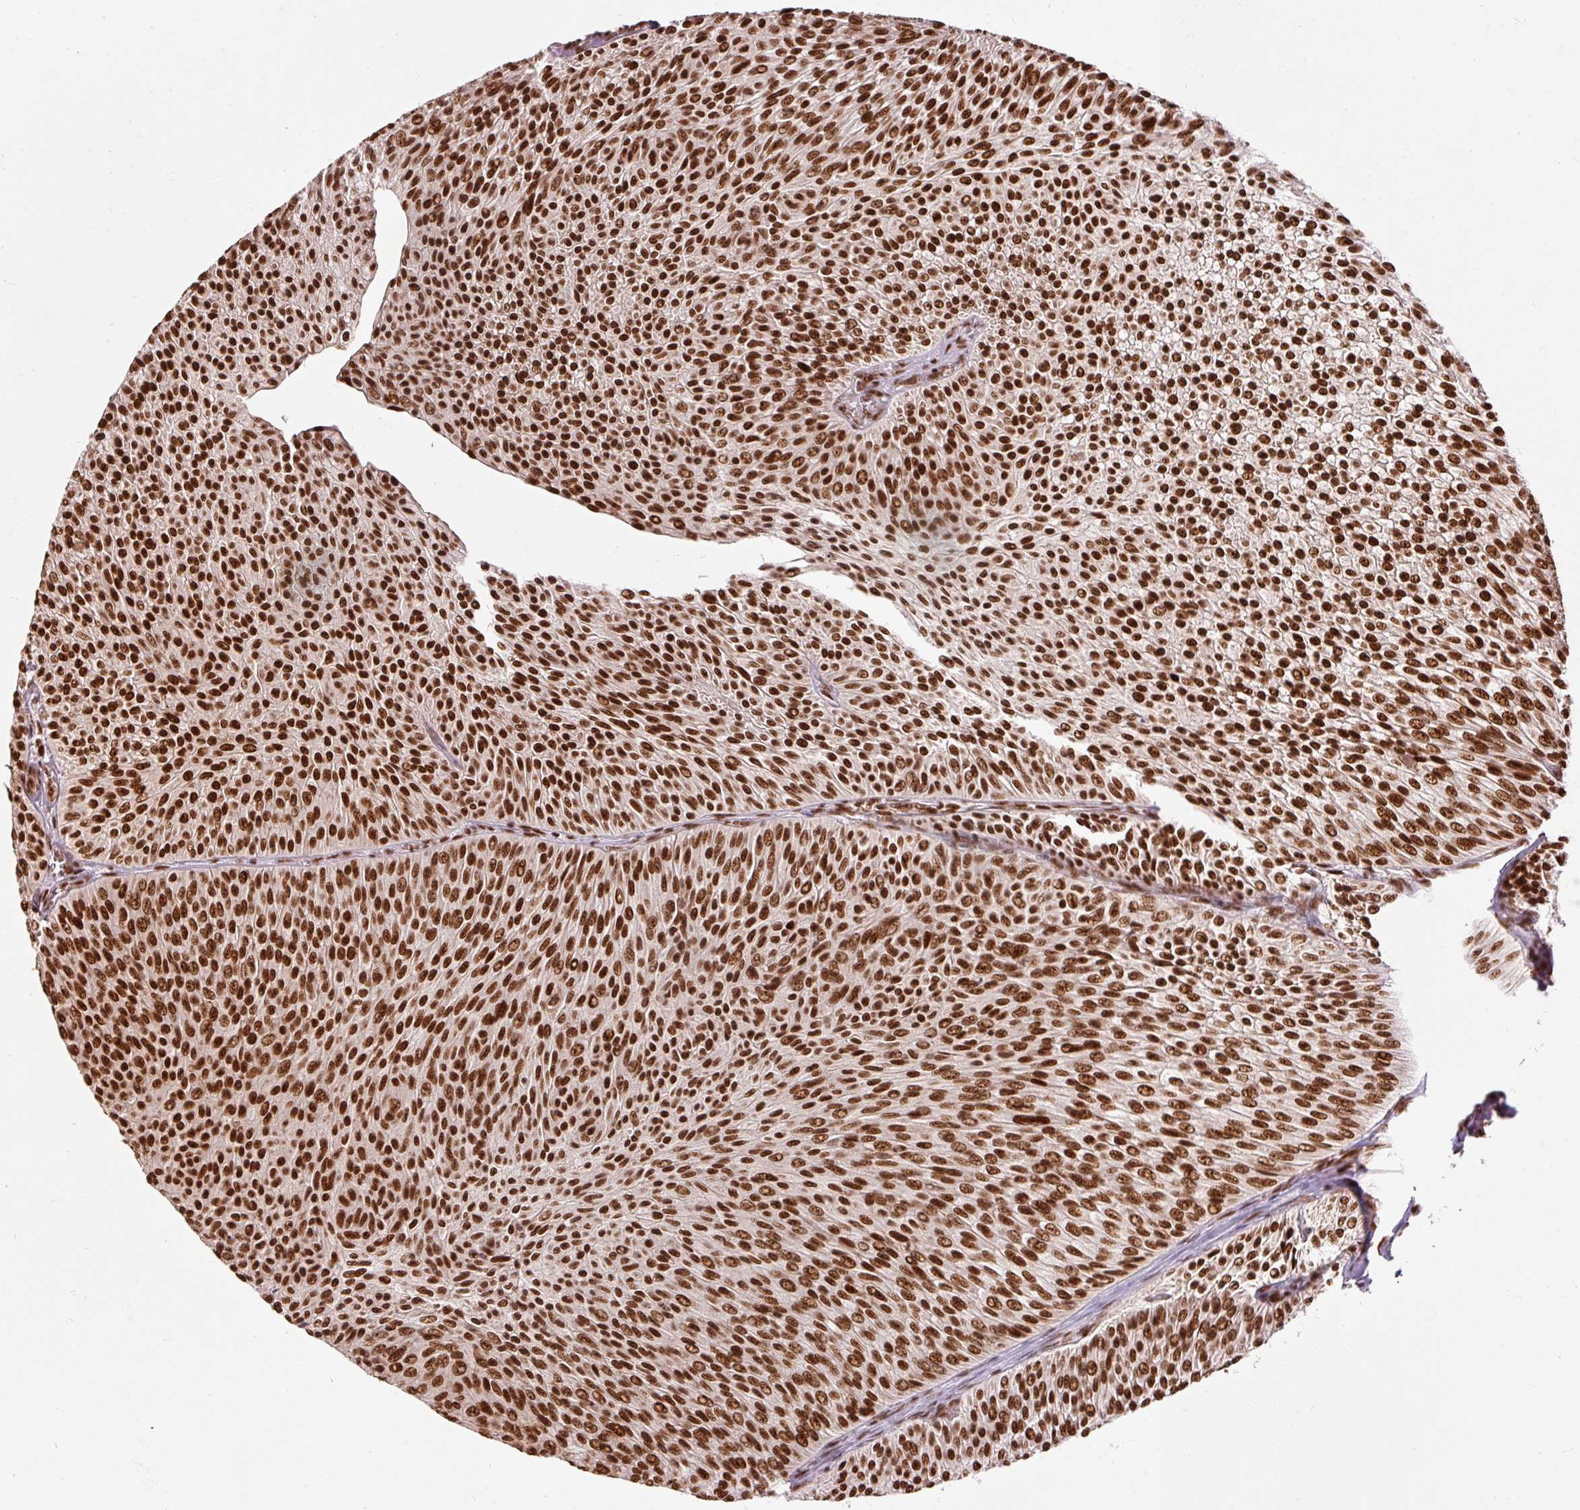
{"staining": {"intensity": "strong", "quantity": ">75%", "location": "nuclear"}, "tissue": "urothelial cancer", "cell_type": "Tumor cells", "image_type": "cancer", "snomed": [{"axis": "morphology", "description": "Urothelial carcinoma, Low grade"}, {"axis": "topography", "description": "Urinary bladder"}], "caption": "Tumor cells show high levels of strong nuclear expression in approximately >75% of cells in urothelial carcinoma (low-grade).", "gene": "ZBTB44", "patient": {"sex": "male", "age": 91}}